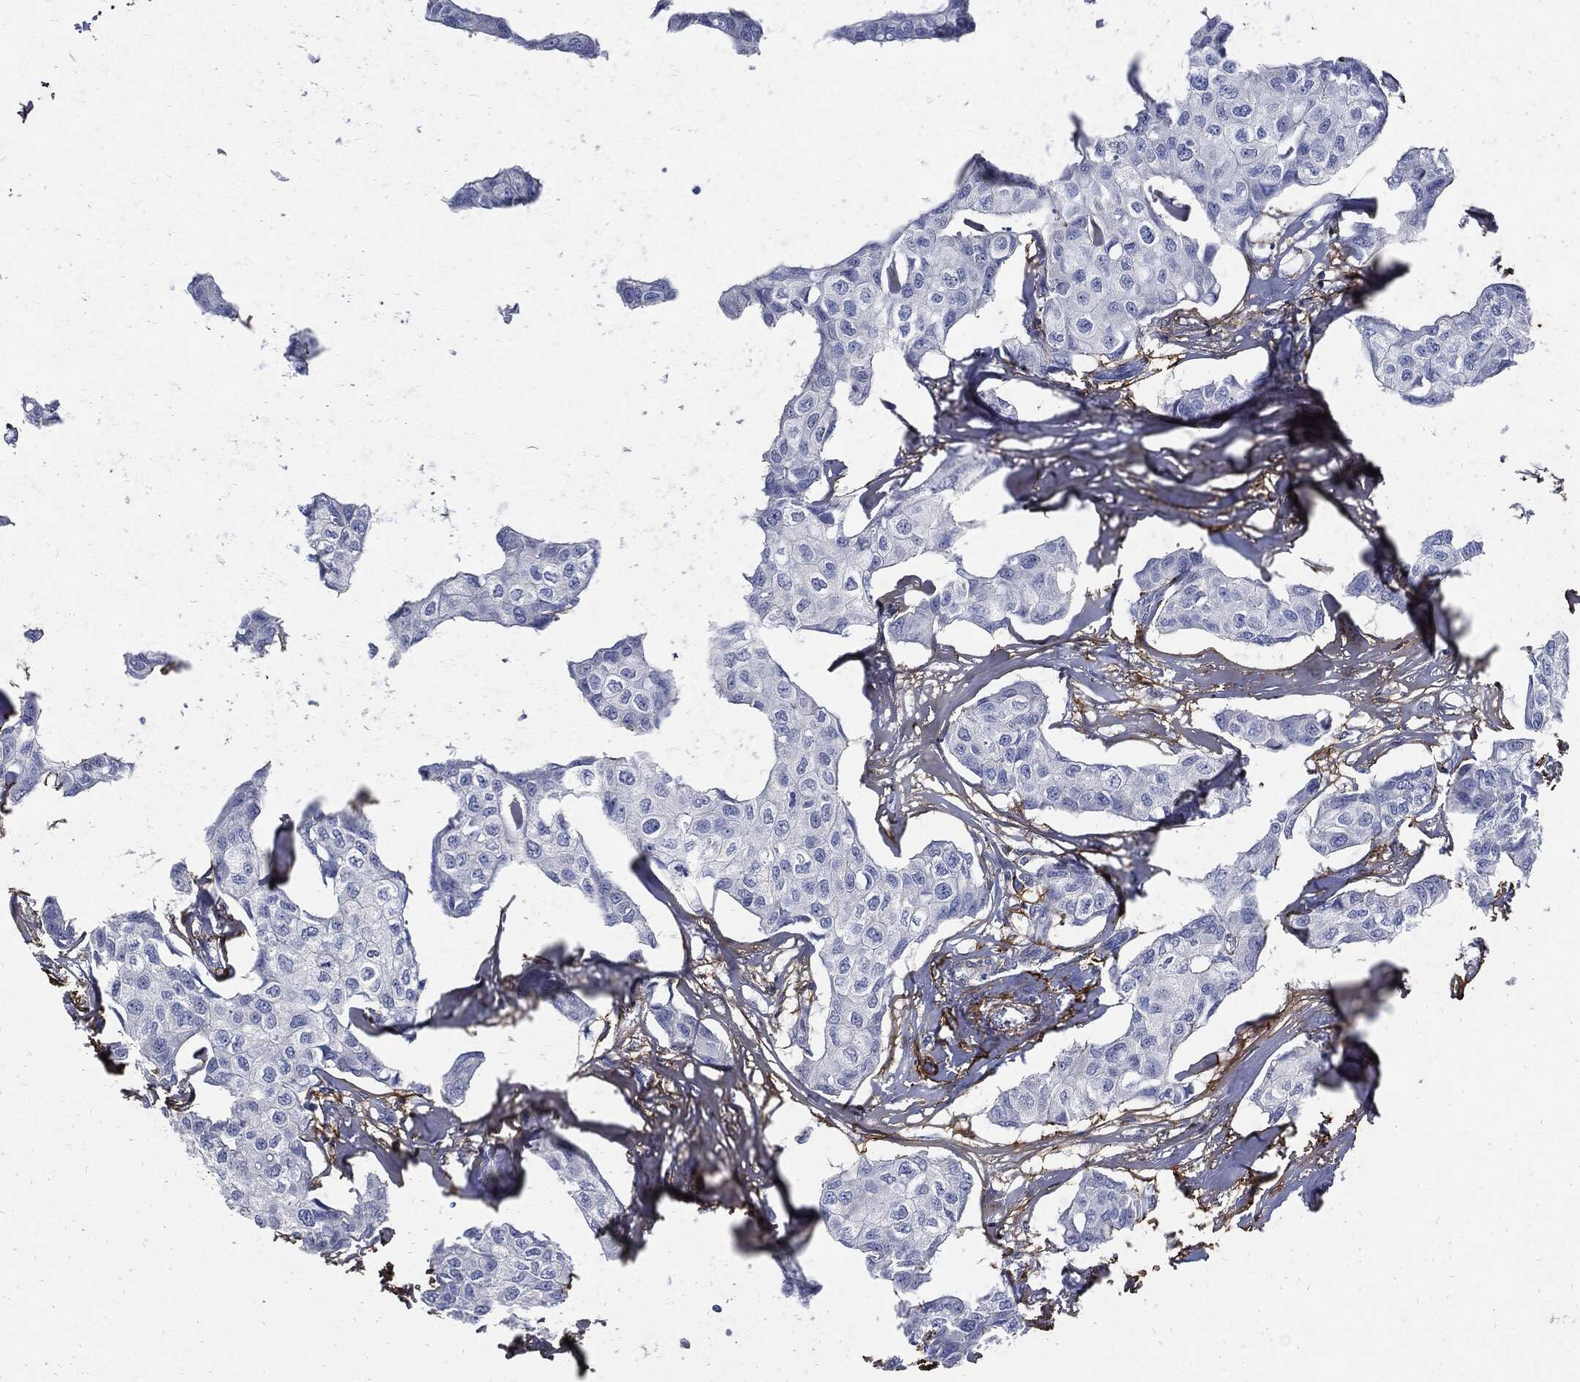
{"staining": {"intensity": "negative", "quantity": "none", "location": "none"}, "tissue": "breast cancer", "cell_type": "Tumor cells", "image_type": "cancer", "snomed": [{"axis": "morphology", "description": "Duct carcinoma"}, {"axis": "topography", "description": "Breast"}], "caption": "This is a photomicrograph of immunohistochemistry (IHC) staining of breast cancer, which shows no positivity in tumor cells.", "gene": "FBN1", "patient": {"sex": "female", "age": 80}}